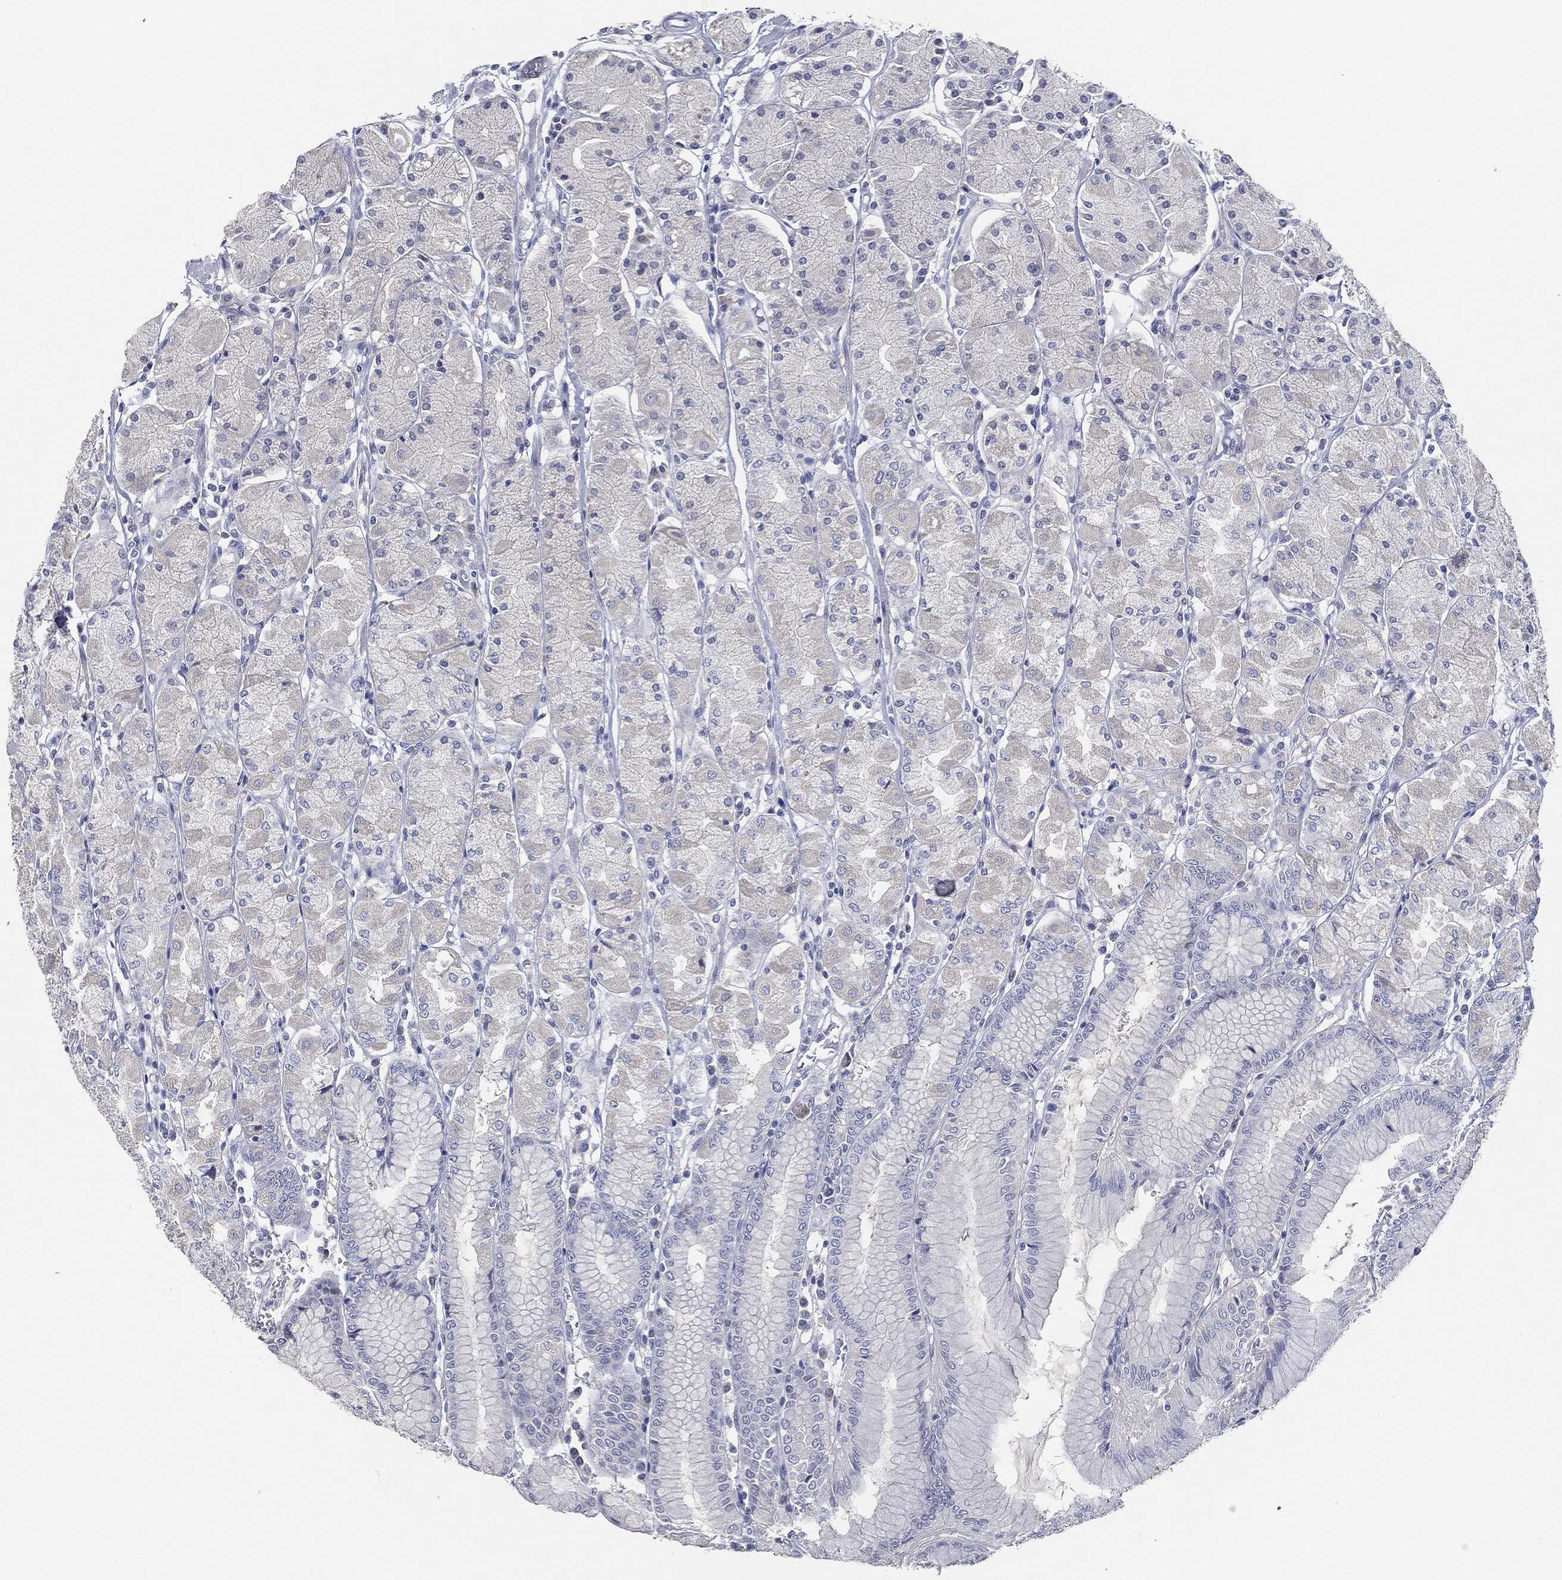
{"staining": {"intensity": "weak", "quantity": "<25%", "location": "cytoplasmic/membranous"}, "tissue": "stomach", "cell_type": "Glandular cells", "image_type": "normal", "snomed": [{"axis": "morphology", "description": "Normal tissue, NOS"}, {"axis": "topography", "description": "Stomach, upper"}], "caption": "DAB immunohistochemical staining of benign human stomach demonstrates no significant staining in glandular cells.", "gene": "AFP", "patient": {"sex": "male", "age": 69}}